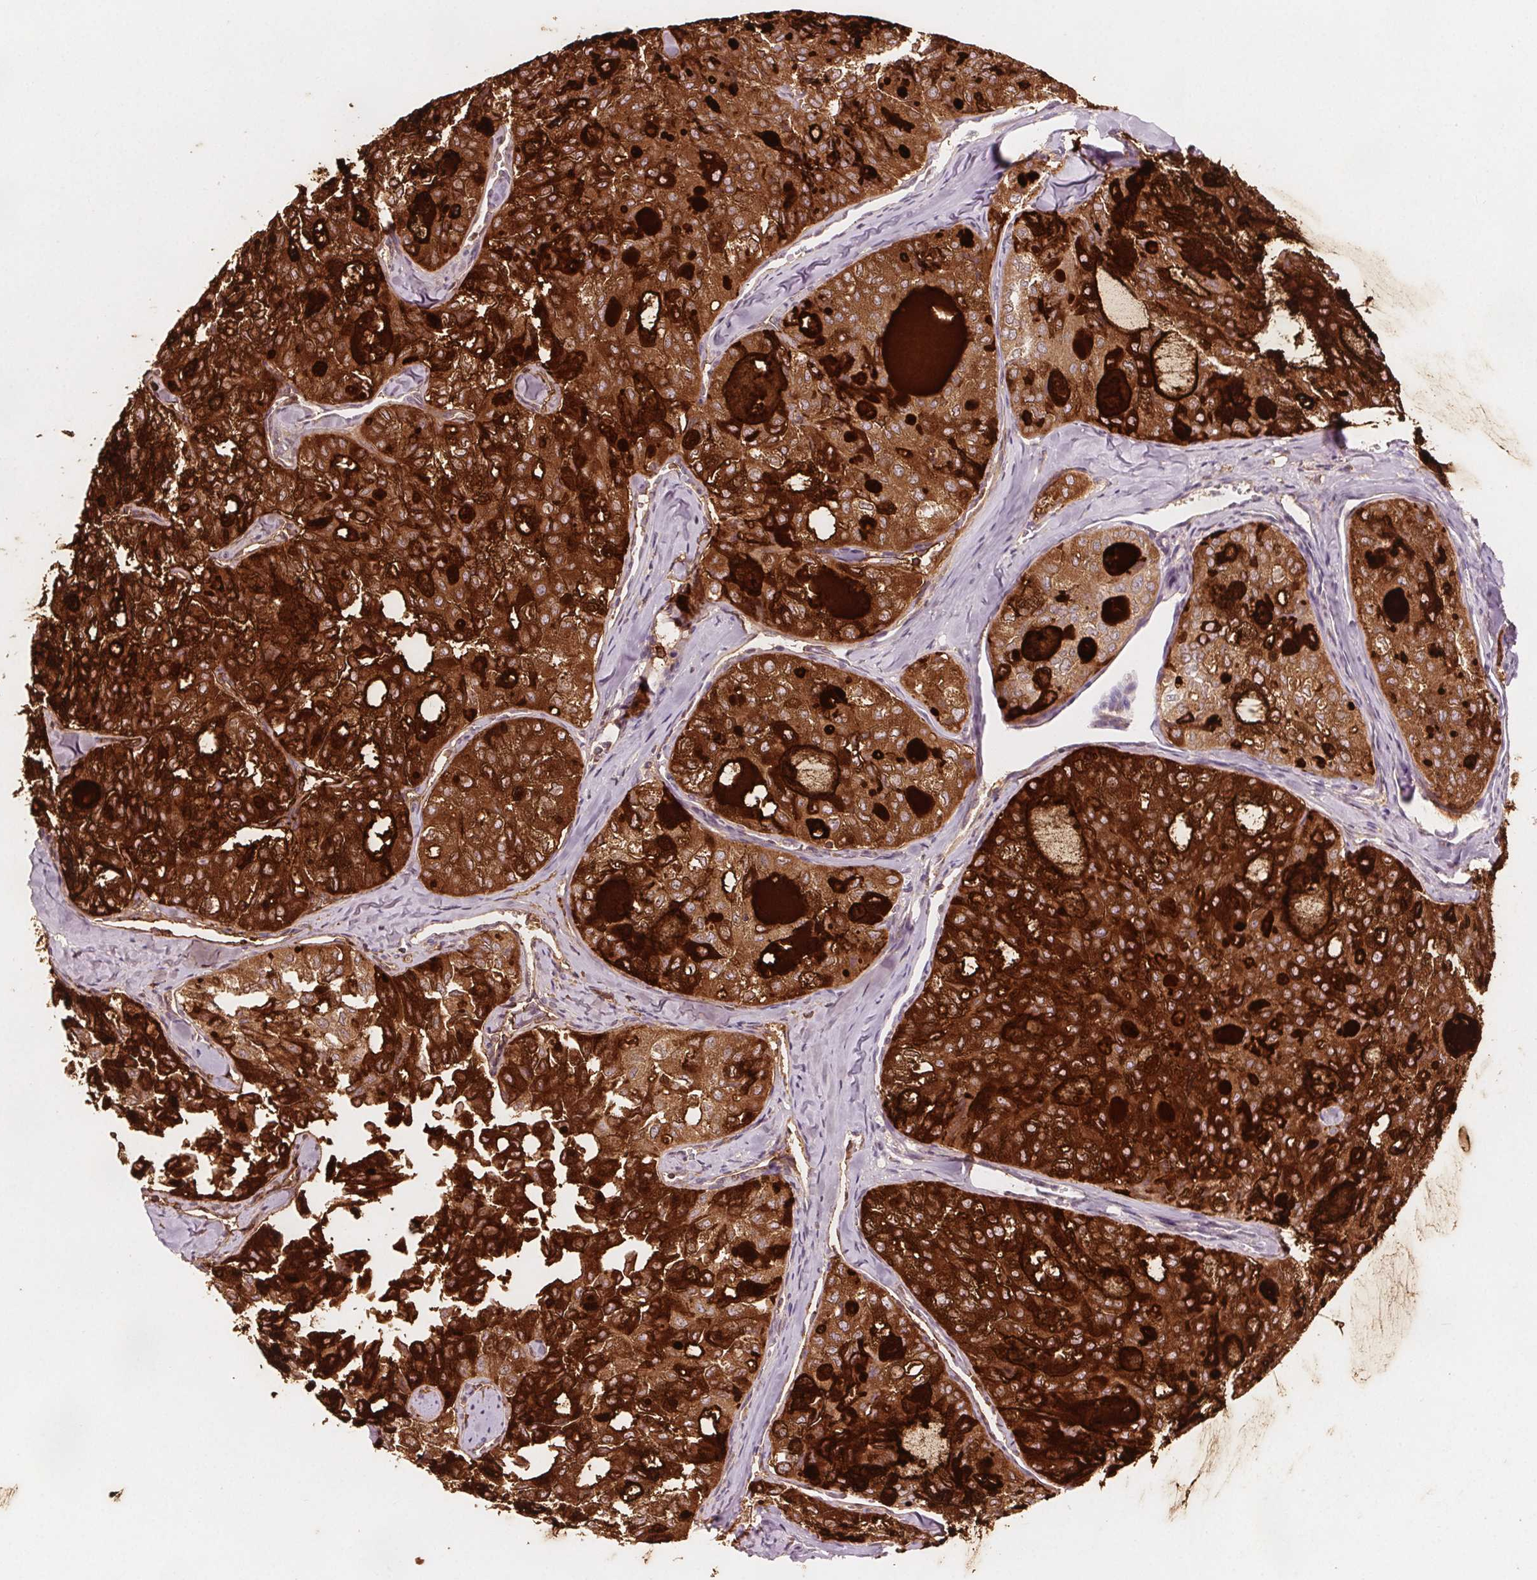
{"staining": {"intensity": "moderate", "quantity": ">75%", "location": "cytoplasmic/membranous"}, "tissue": "thyroid cancer", "cell_type": "Tumor cells", "image_type": "cancer", "snomed": [{"axis": "morphology", "description": "Follicular adenoma carcinoma, NOS"}, {"axis": "topography", "description": "Thyroid gland"}], "caption": "Follicular adenoma carcinoma (thyroid) tissue reveals moderate cytoplasmic/membranous positivity in about >75% of tumor cells, visualized by immunohistochemistry. Using DAB (brown) and hematoxylin (blue) stains, captured at high magnification using brightfield microscopy.", "gene": "ADAM33", "patient": {"sex": "male", "age": 75}}